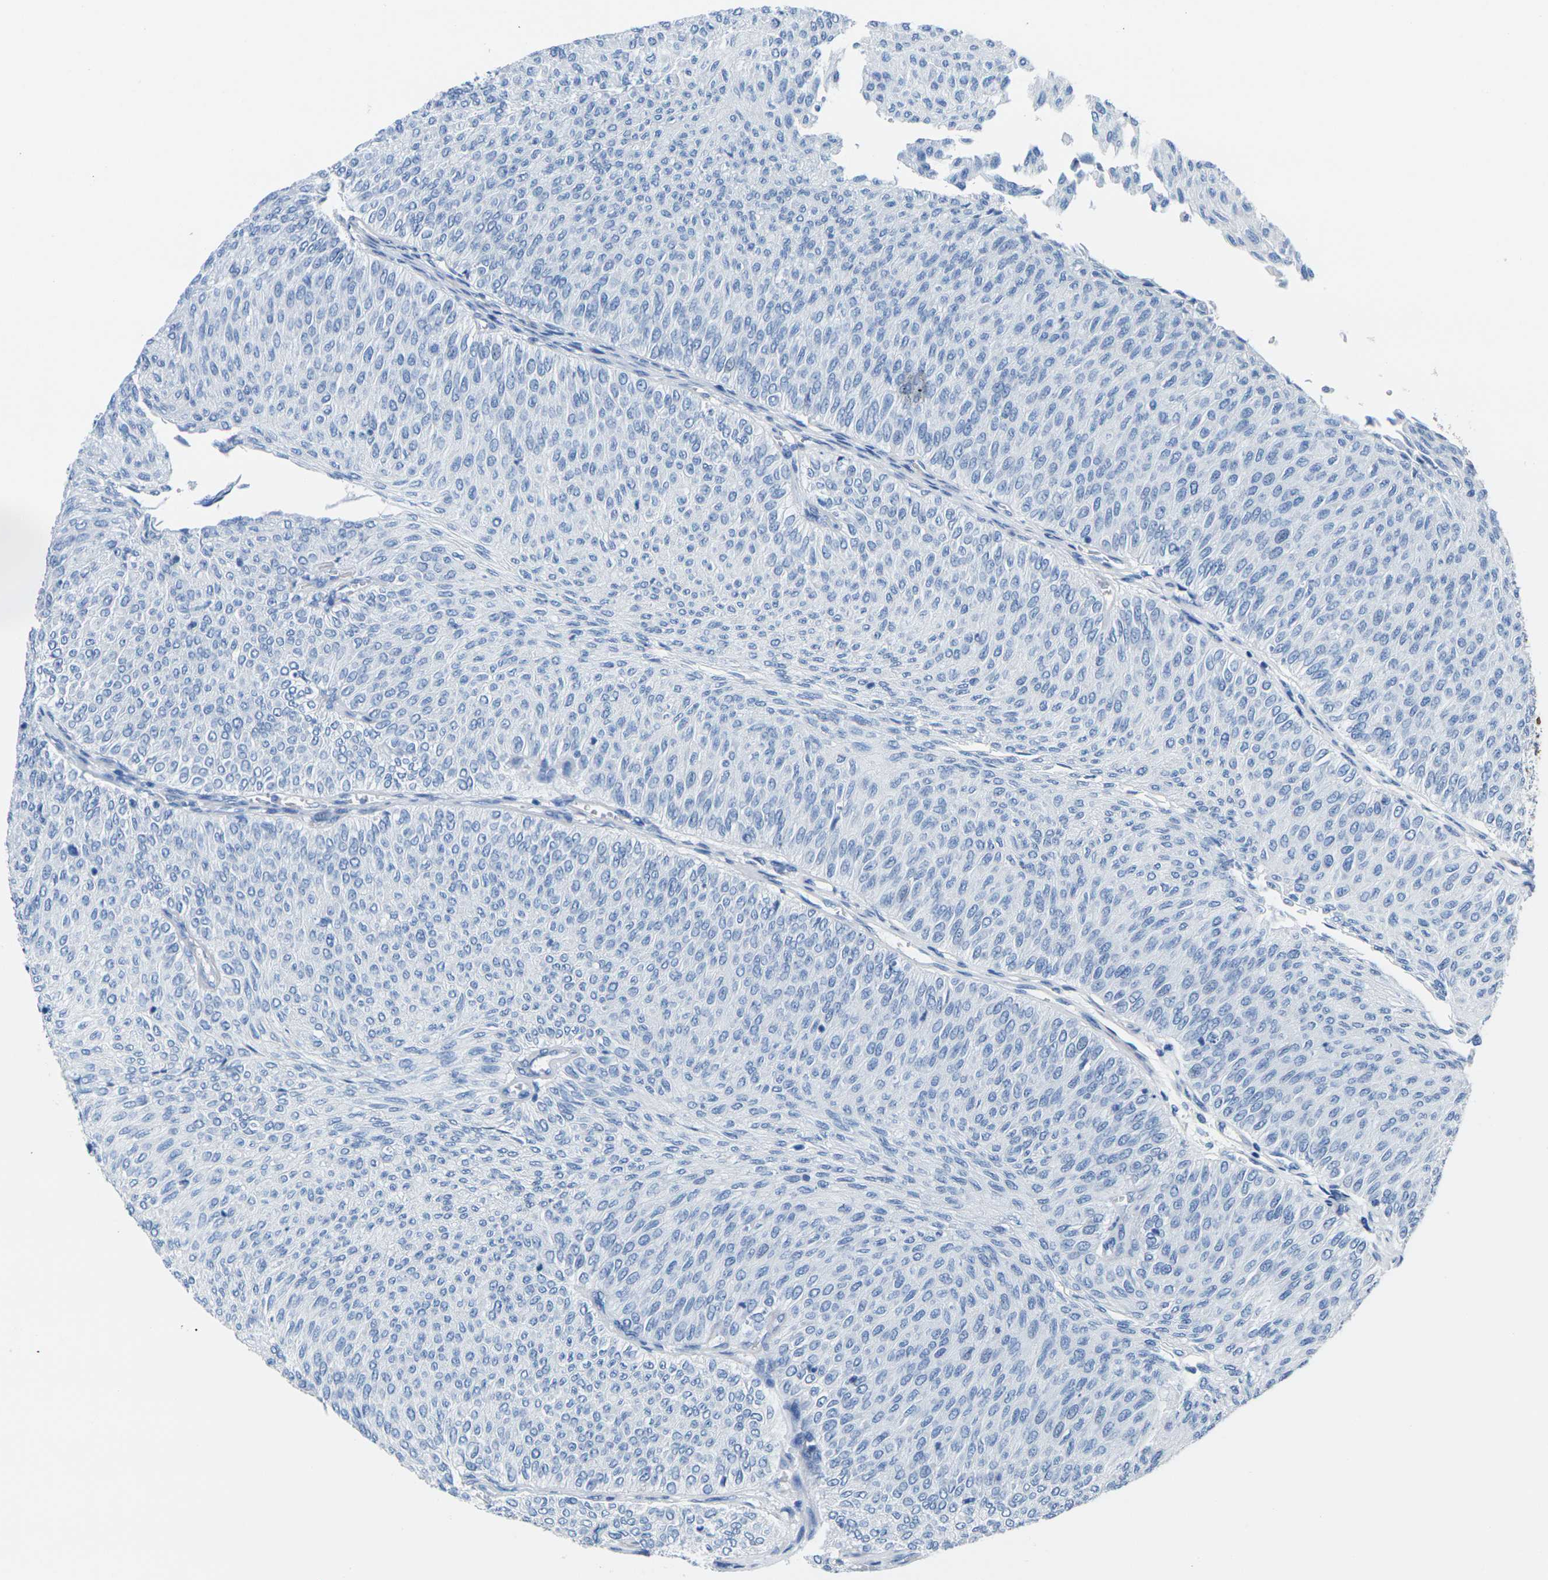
{"staining": {"intensity": "negative", "quantity": "none", "location": "none"}, "tissue": "urothelial cancer", "cell_type": "Tumor cells", "image_type": "cancer", "snomed": [{"axis": "morphology", "description": "Urothelial carcinoma, Low grade"}, {"axis": "topography", "description": "Urinary bladder"}], "caption": "Immunohistochemistry (IHC) of human low-grade urothelial carcinoma exhibits no positivity in tumor cells.", "gene": "CNN1", "patient": {"sex": "male", "age": 78}}